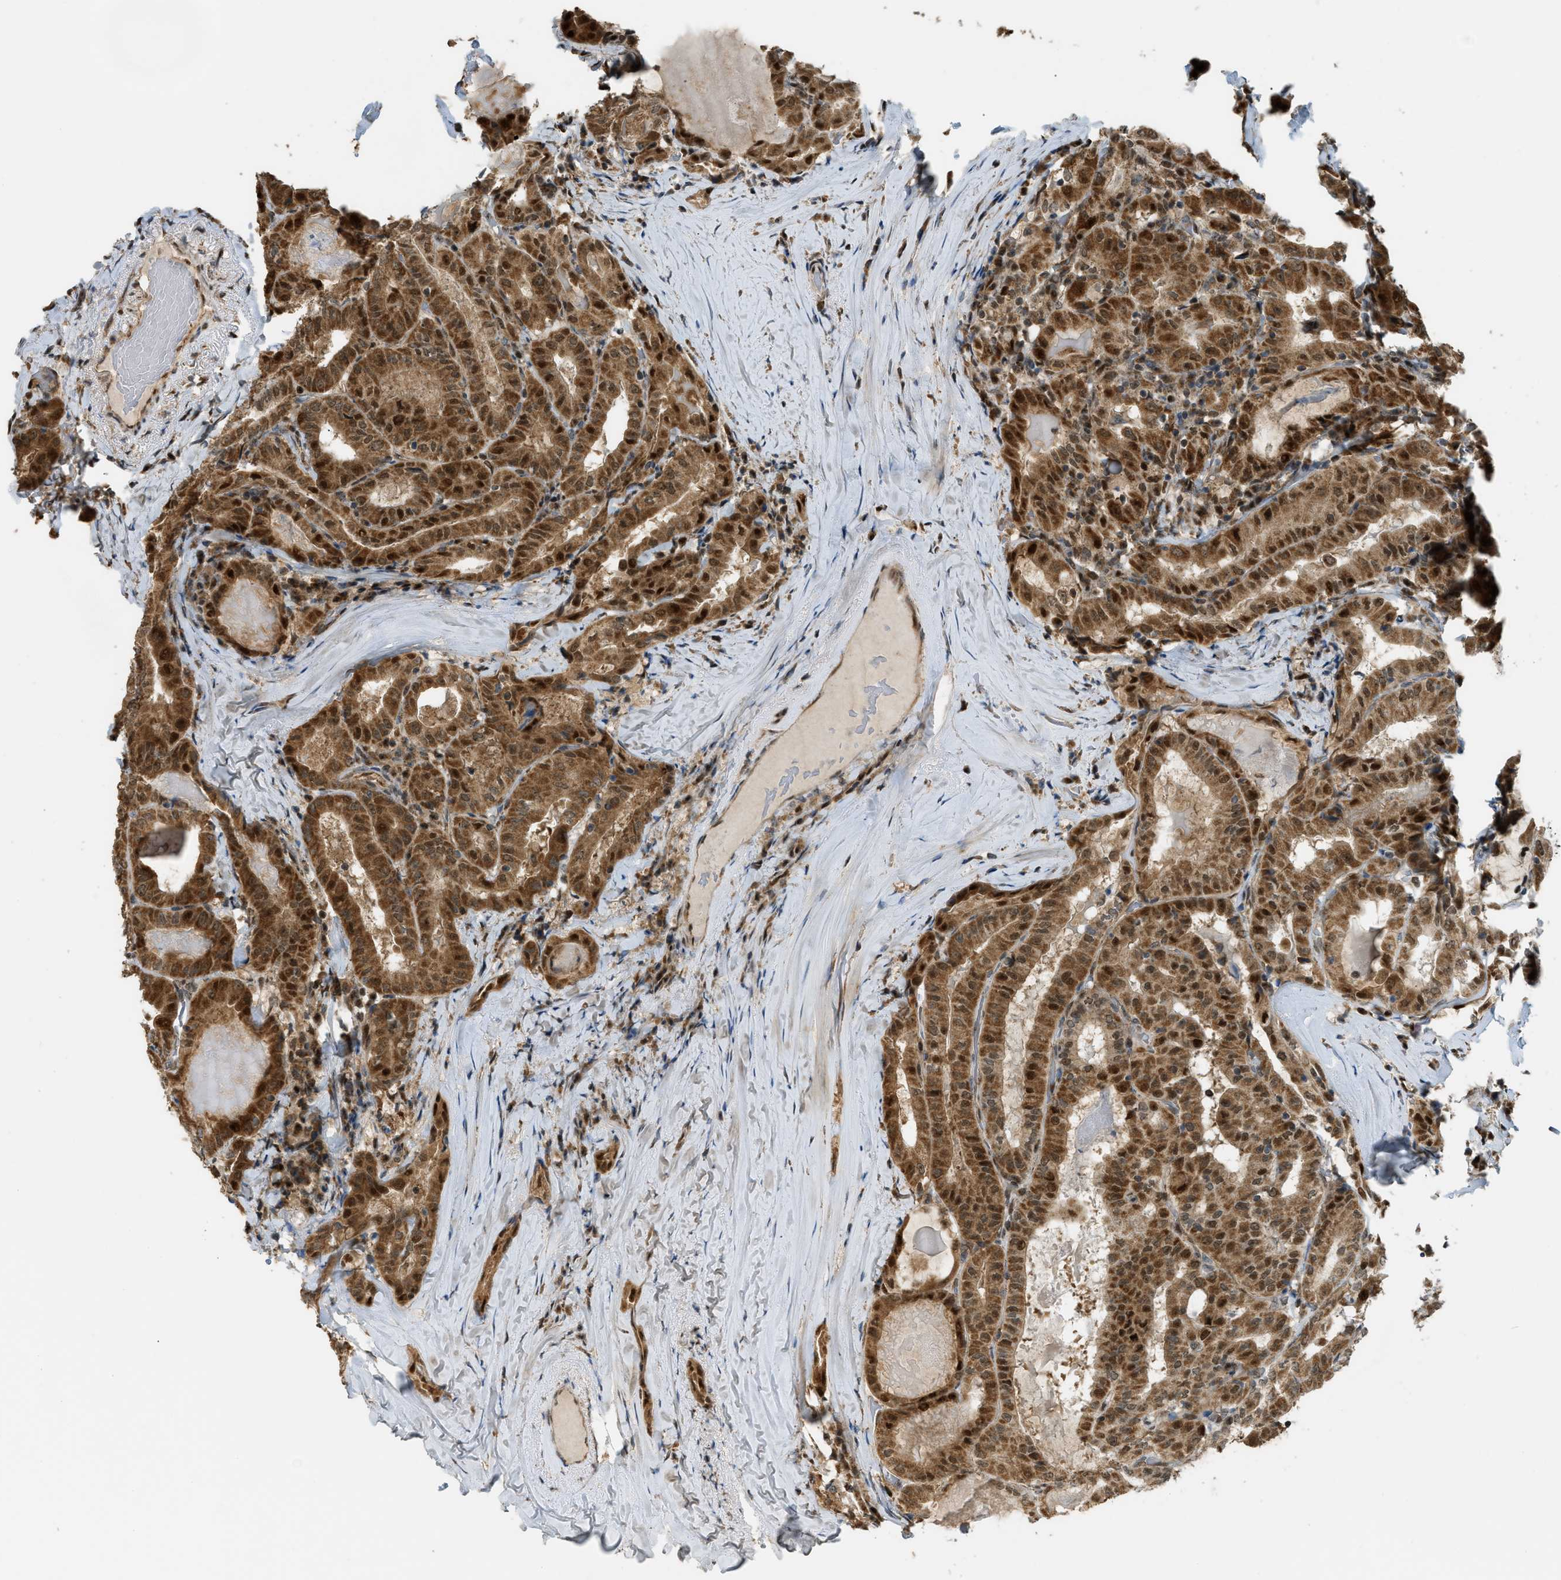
{"staining": {"intensity": "strong", "quantity": ">75%", "location": "cytoplasmic/membranous,nuclear"}, "tissue": "thyroid cancer", "cell_type": "Tumor cells", "image_type": "cancer", "snomed": [{"axis": "morphology", "description": "Papillary adenocarcinoma, NOS"}, {"axis": "topography", "description": "Thyroid gland"}], "caption": "Protein staining of thyroid cancer tissue demonstrates strong cytoplasmic/membranous and nuclear expression in about >75% of tumor cells. The staining was performed using DAB, with brown indicating positive protein expression. Nuclei are stained blue with hematoxylin.", "gene": "CCDC186", "patient": {"sex": "female", "age": 42}}